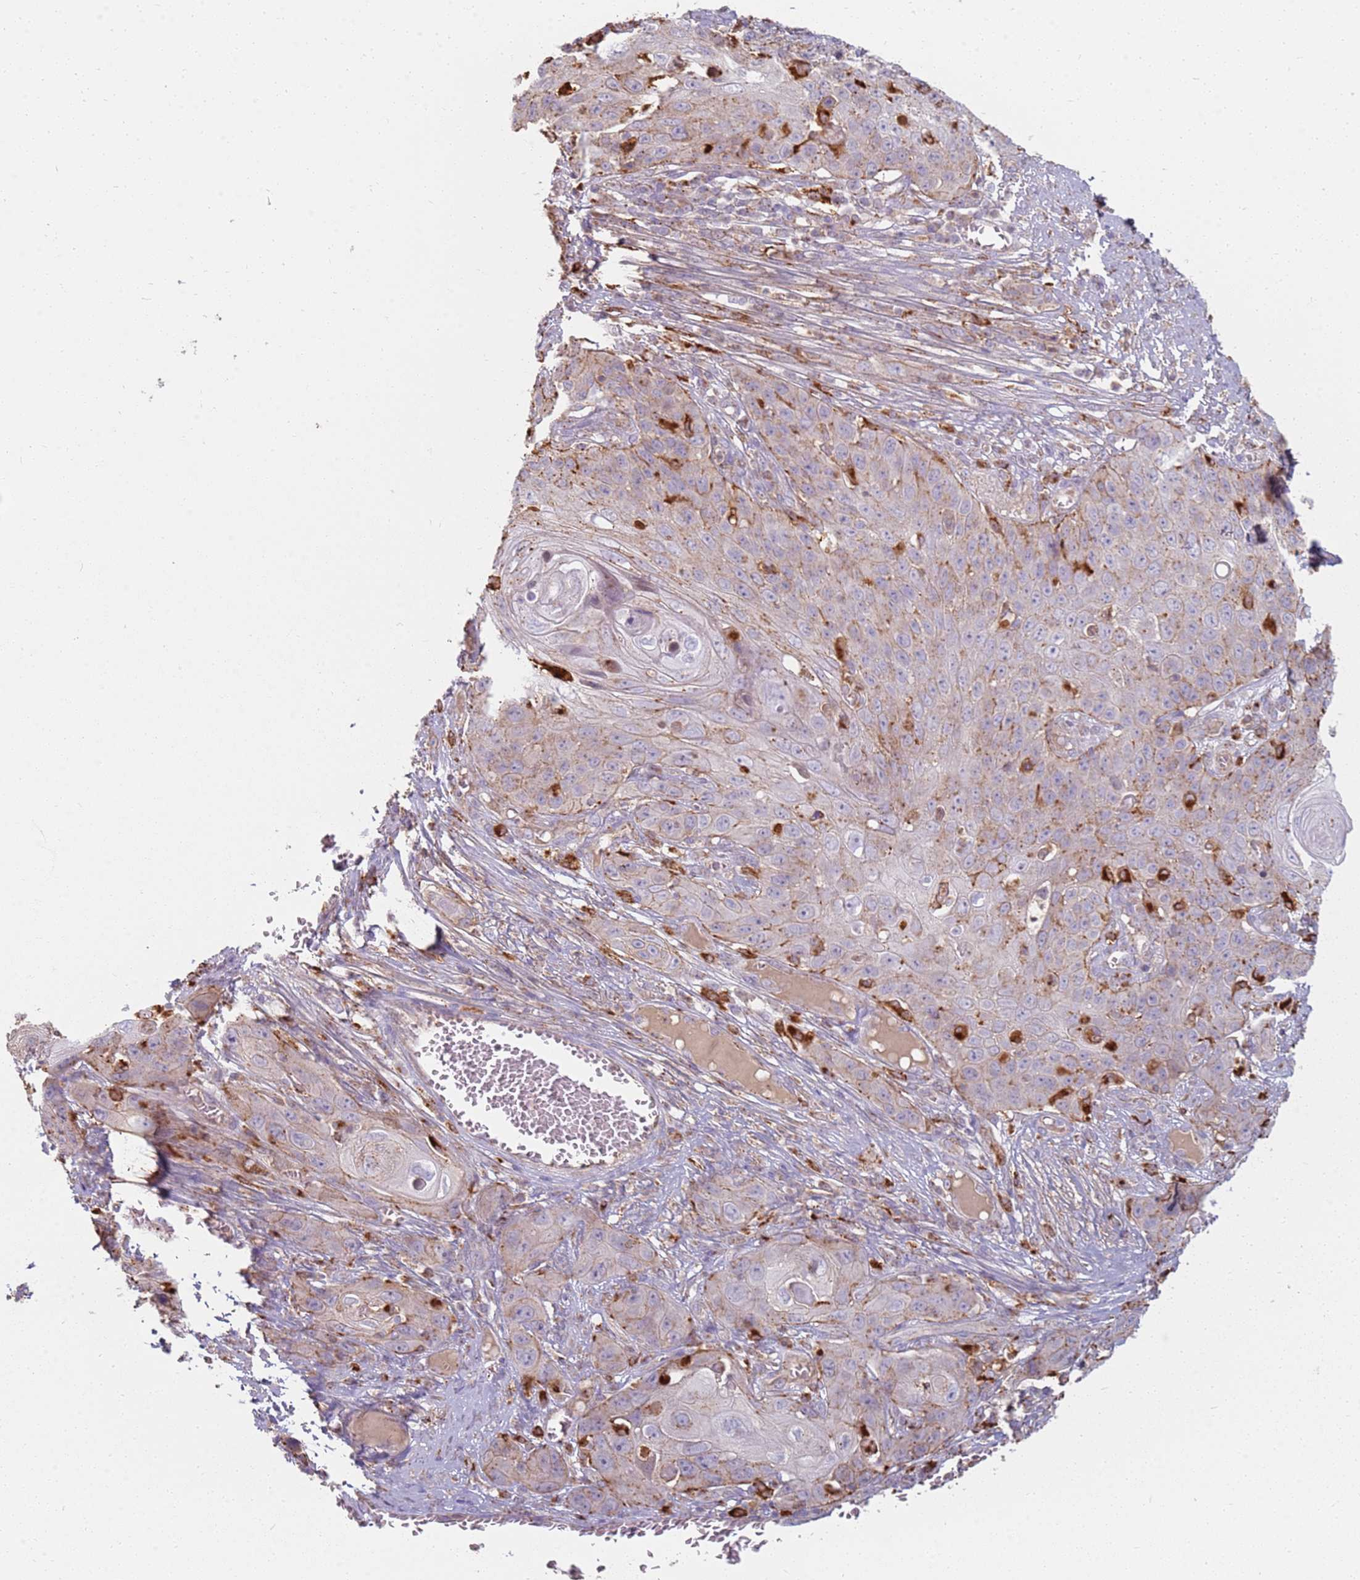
{"staining": {"intensity": "weak", "quantity": "<25%", "location": "cytoplasmic/membranous"}, "tissue": "skin cancer", "cell_type": "Tumor cells", "image_type": "cancer", "snomed": [{"axis": "morphology", "description": "Squamous cell carcinoma, NOS"}, {"axis": "topography", "description": "Skin"}], "caption": "Immunohistochemistry (IHC) of skin cancer (squamous cell carcinoma) reveals no positivity in tumor cells. (Brightfield microscopy of DAB (3,3'-diaminobenzidine) immunohistochemistry at high magnification).", "gene": "TMEM229B", "patient": {"sex": "male", "age": 55}}